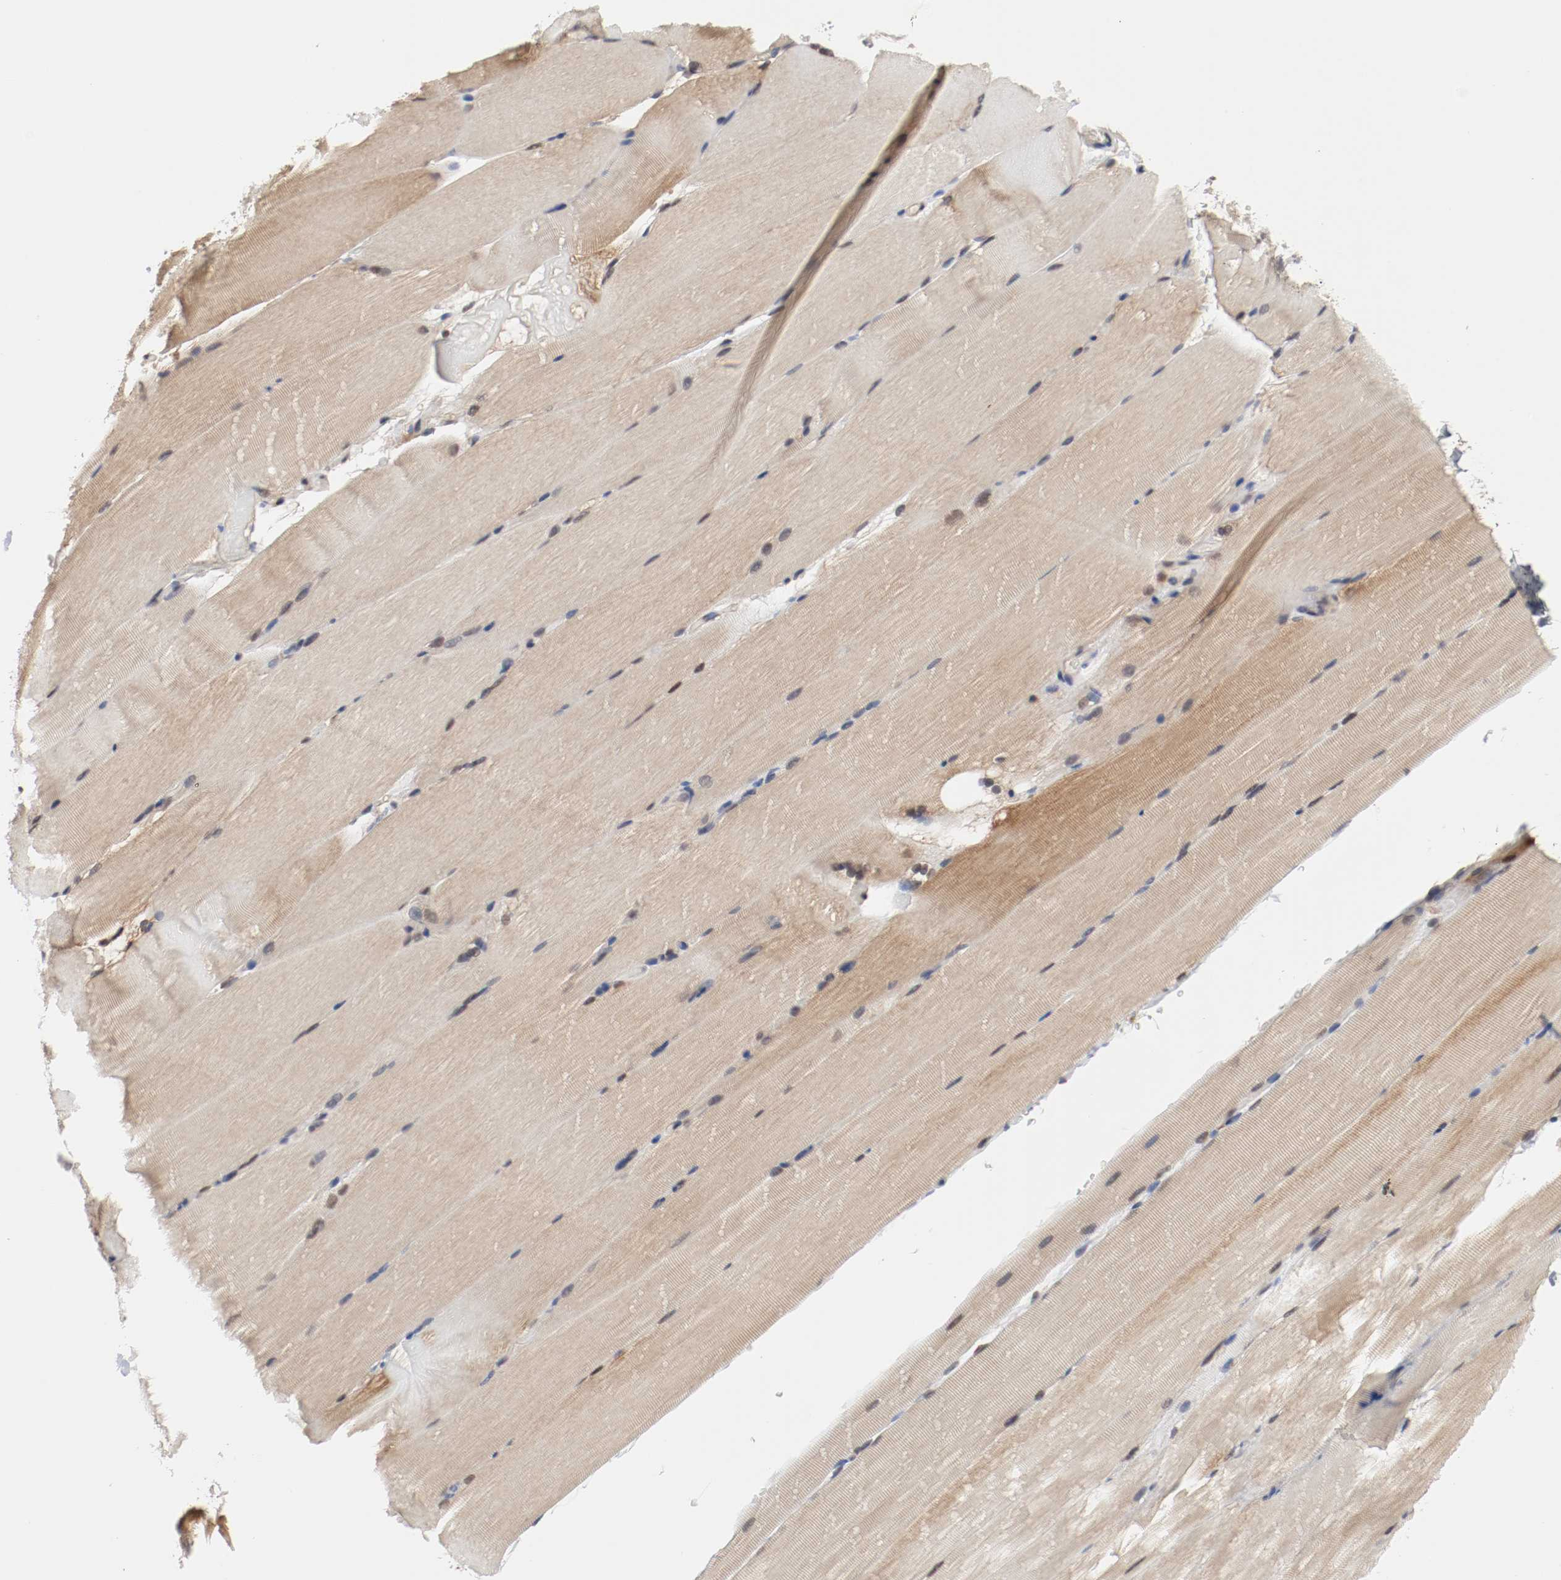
{"staining": {"intensity": "moderate", "quantity": ">75%", "location": "cytoplasmic/membranous,nuclear"}, "tissue": "skeletal muscle", "cell_type": "Myocytes", "image_type": "normal", "snomed": [{"axis": "morphology", "description": "Normal tissue, NOS"}, {"axis": "topography", "description": "Skeletal muscle"}, {"axis": "topography", "description": "Parathyroid gland"}], "caption": "Immunohistochemical staining of normal skeletal muscle reveals moderate cytoplasmic/membranous,nuclear protein positivity in about >75% of myocytes.", "gene": "AFG3L2", "patient": {"sex": "female", "age": 37}}